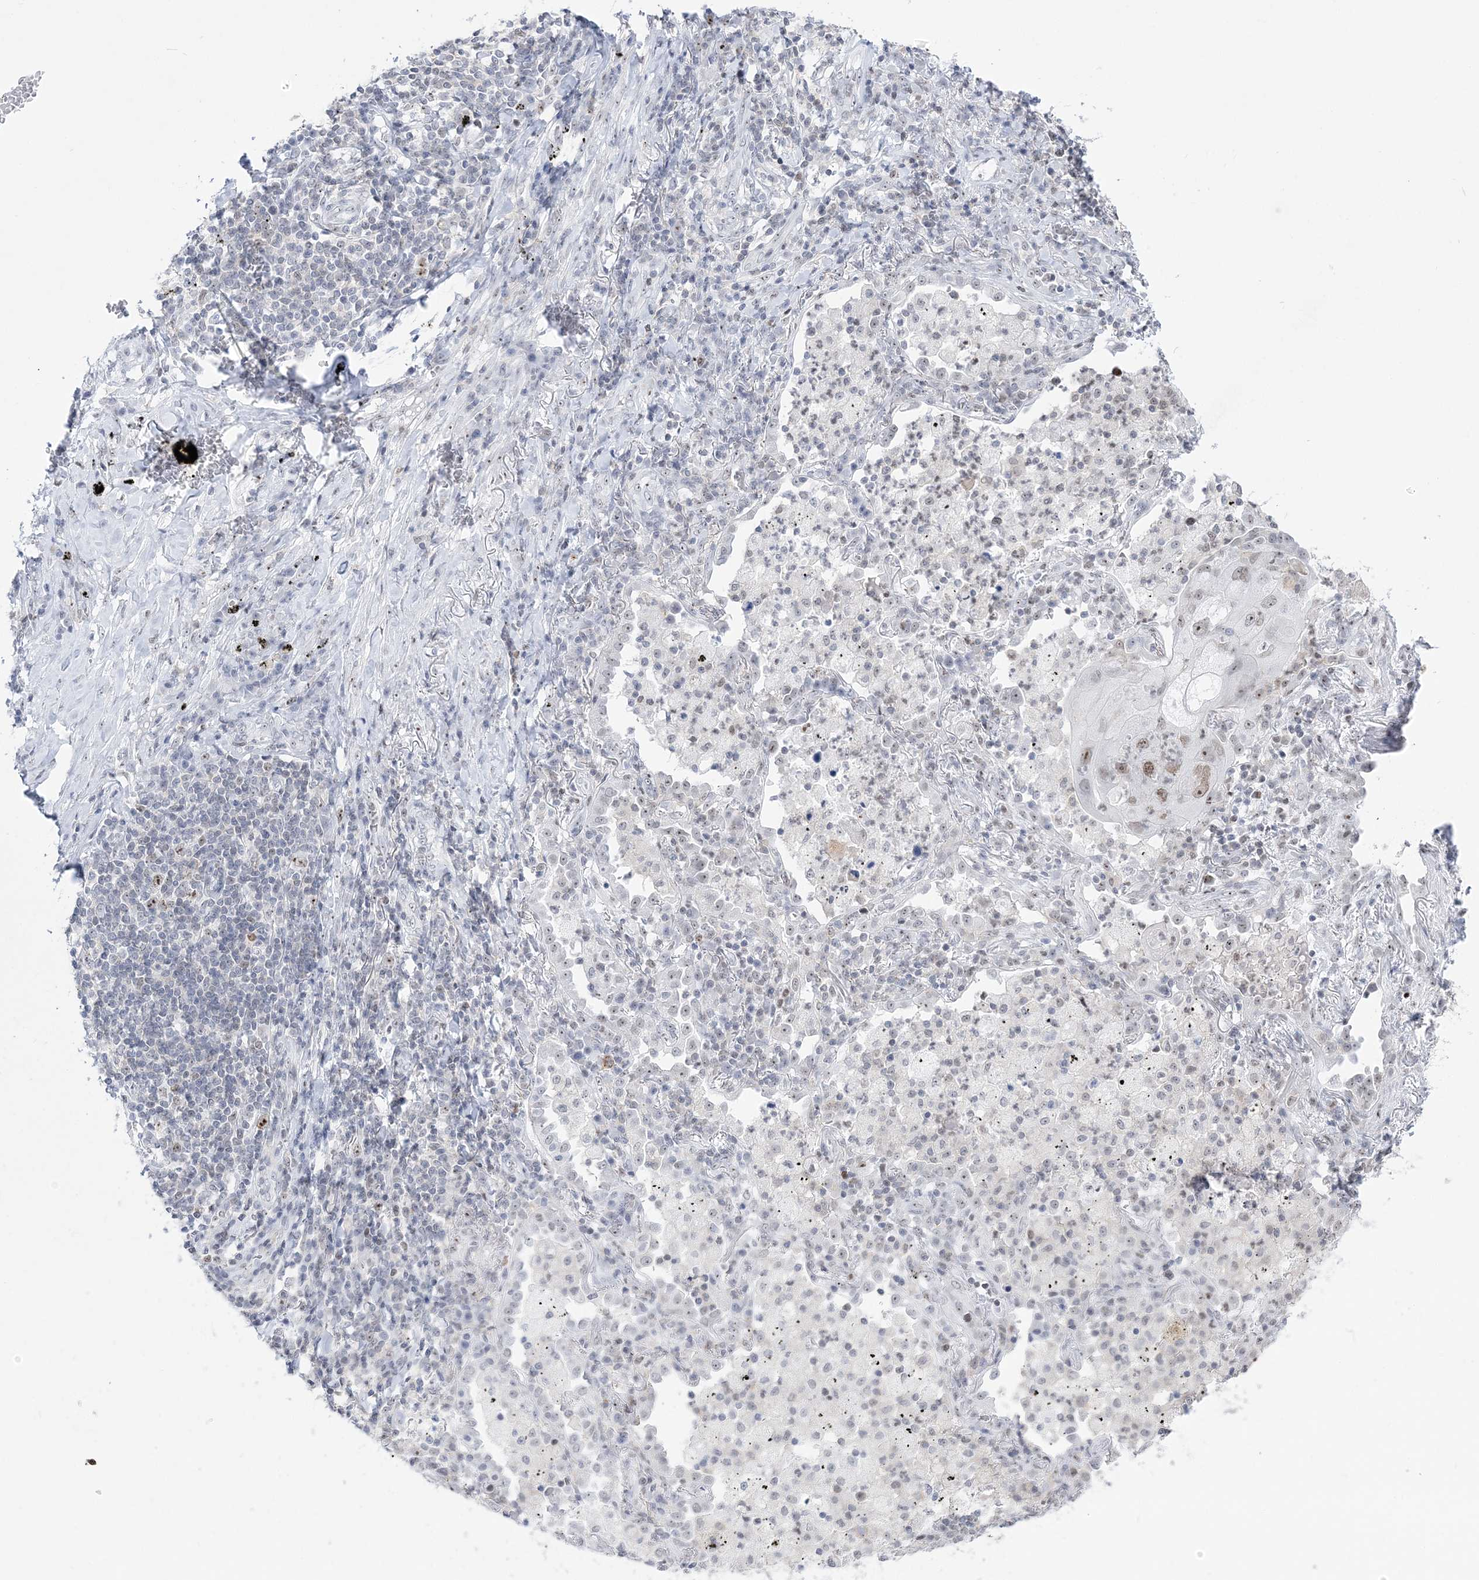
{"staining": {"intensity": "weak", "quantity": "<25%", "location": "nuclear"}, "tissue": "lung cancer", "cell_type": "Tumor cells", "image_type": "cancer", "snomed": [{"axis": "morphology", "description": "Squamous cell carcinoma, NOS"}, {"axis": "topography", "description": "Lung"}], "caption": "A high-resolution photomicrograph shows immunohistochemistry (IHC) staining of lung cancer (squamous cell carcinoma), which shows no significant expression in tumor cells.", "gene": "DDX21", "patient": {"sex": "female", "age": 63}}